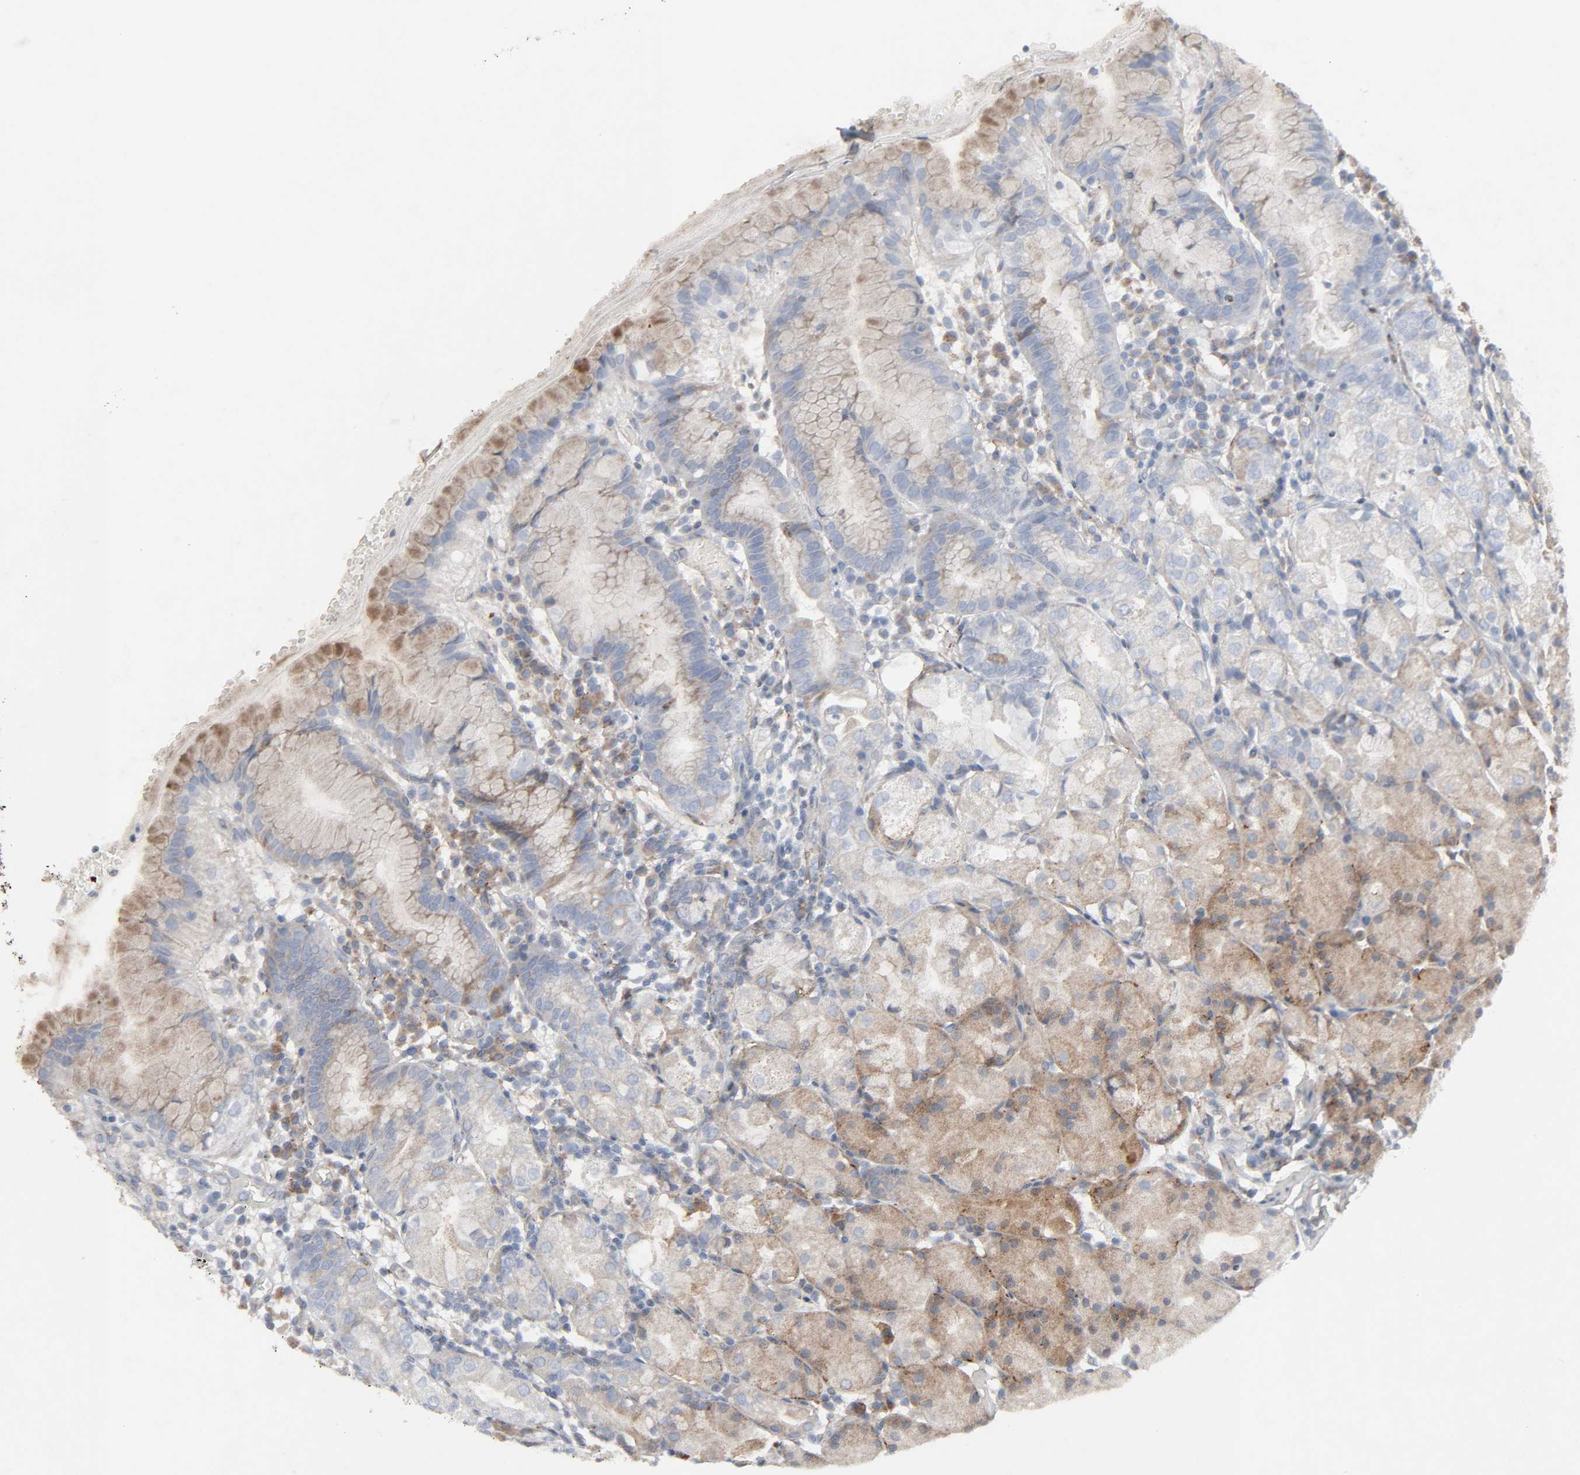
{"staining": {"intensity": "moderate", "quantity": ">75%", "location": "cytoplasmic/membranous"}, "tissue": "stomach", "cell_type": "Glandular cells", "image_type": "normal", "snomed": [{"axis": "morphology", "description": "Normal tissue, NOS"}, {"axis": "topography", "description": "Stomach"}, {"axis": "topography", "description": "Stomach, lower"}], "caption": "High-power microscopy captured an immunohistochemistry image of normal stomach, revealing moderate cytoplasmic/membranous staining in approximately >75% of glandular cells. The staining is performed using DAB brown chromogen to label protein expression. The nuclei are counter-stained blue using hematoxylin.", "gene": "ADCY4", "patient": {"sex": "female", "age": 75}}